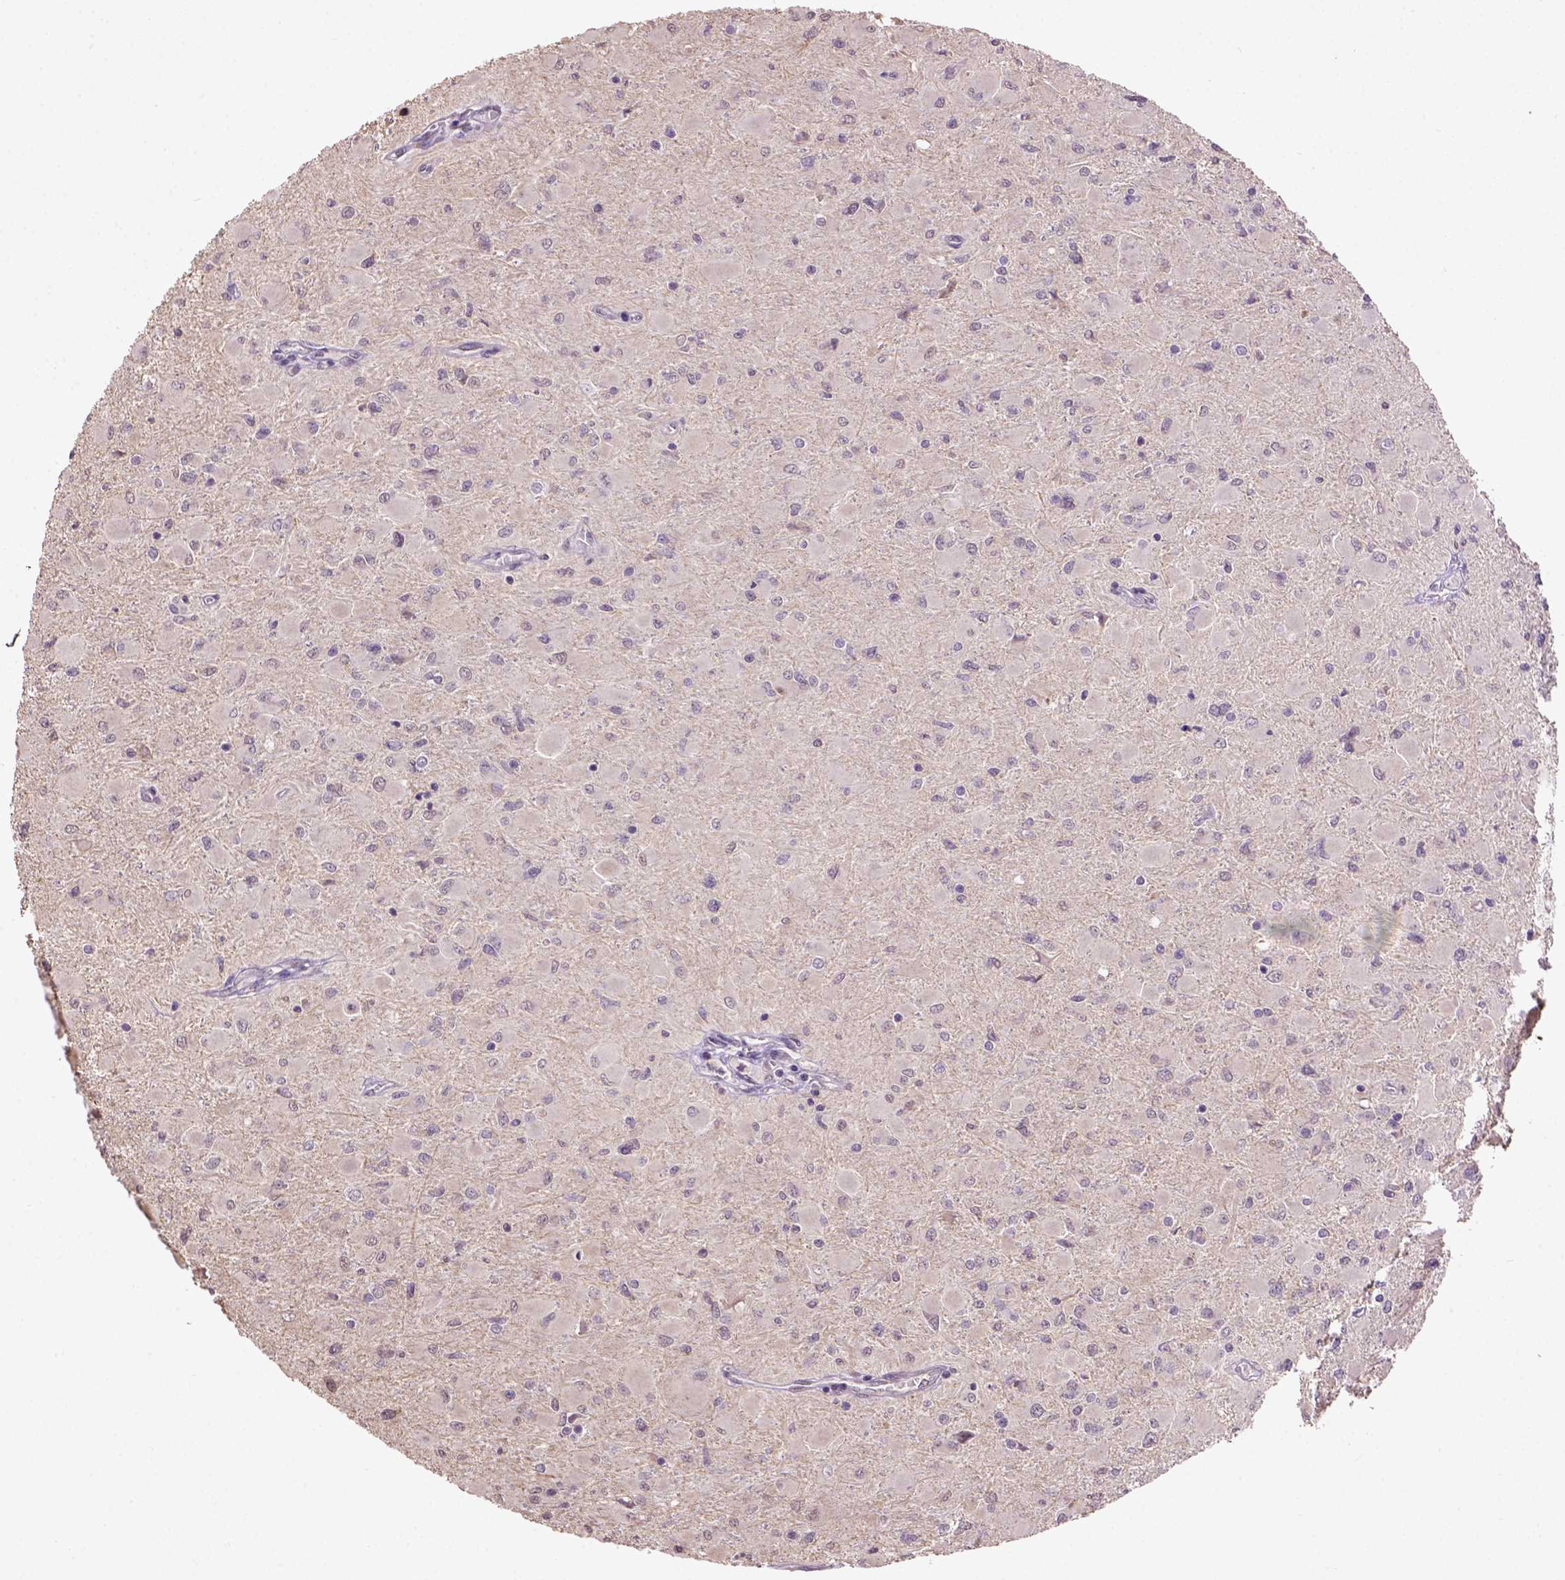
{"staining": {"intensity": "negative", "quantity": "none", "location": "none"}, "tissue": "glioma", "cell_type": "Tumor cells", "image_type": "cancer", "snomed": [{"axis": "morphology", "description": "Glioma, malignant, High grade"}, {"axis": "topography", "description": "Cerebral cortex"}], "caption": "High power microscopy micrograph of an IHC micrograph of glioma, revealing no significant expression in tumor cells.", "gene": "WDR17", "patient": {"sex": "female", "age": 36}}